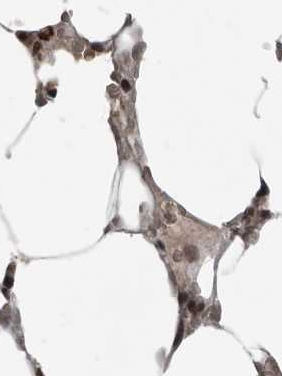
{"staining": {"intensity": "strong", "quantity": ">75%", "location": "nuclear"}, "tissue": "bone marrow", "cell_type": "Hematopoietic cells", "image_type": "normal", "snomed": [{"axis": "morphology", "description": "Normal tissue, NOS"}, {"axis": "topography", "description": "Bone marrow"}], "caption": "This histopathology image displays normal bone marrow stained with immunohistochemistry to label a protein in brown. The nuclear of hematopoietic cells show strong positivity for the protein. Nuclei are counter-stained blue.", "gene": "CHD1L", "patient": {"sex": "male", "age": 70}}